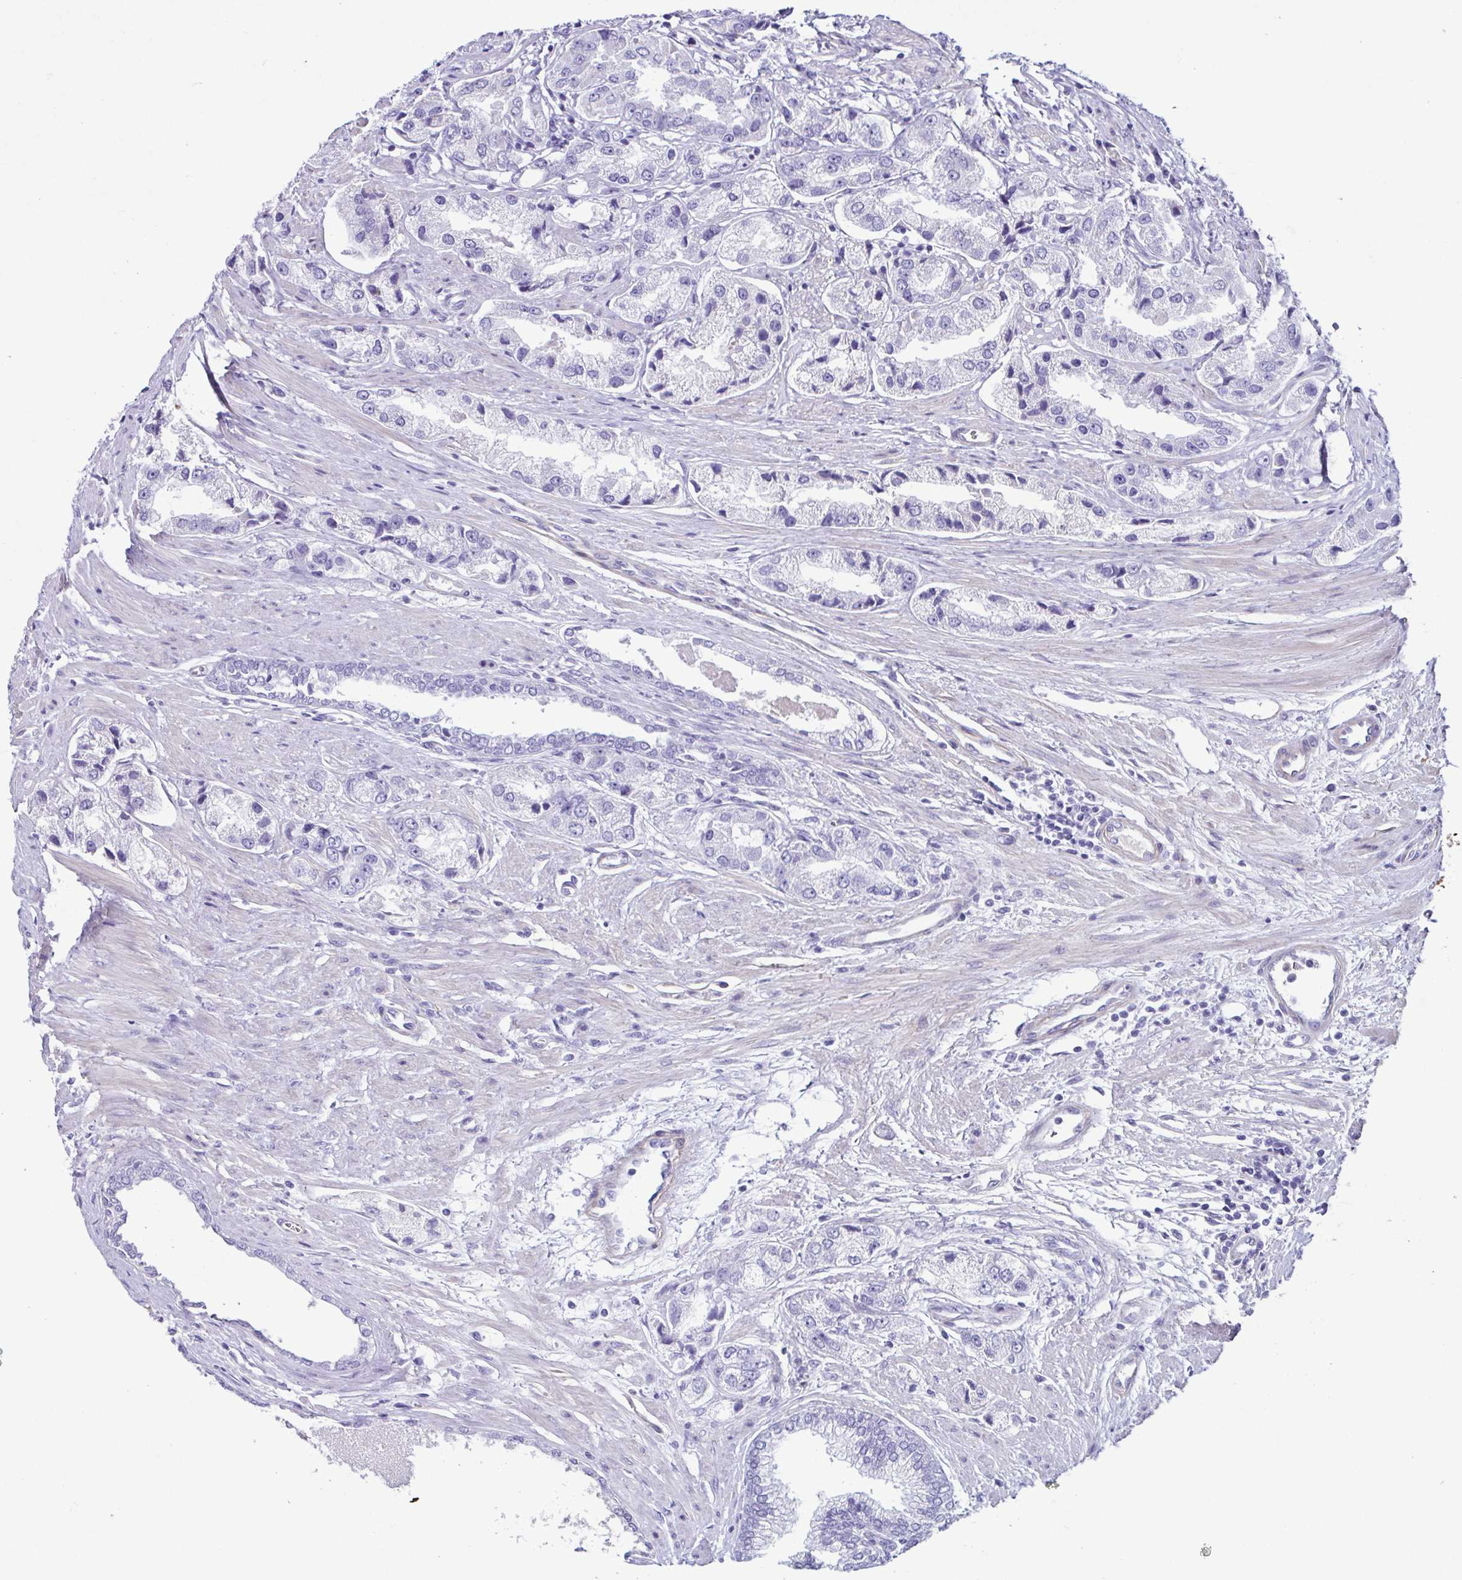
{"staining": {"intensity": "negative", "quantity": "none", "location": "none"}, "tissue": "prostate cancer", "cell_type": "Tumor cells", "image_type": "cancer", "snomed": [{"axis": "morphology", "description": "Adenocarcinoma, Low grade"}, {"axis": "topography", "description": "Prostate"}], "caption": "IHC of prostate adenocarcinoma (low-grade) exhibits no staining in tumor cells.", "gene": "CYP11B1", "patient": {"sex": "male", "age": 69}}